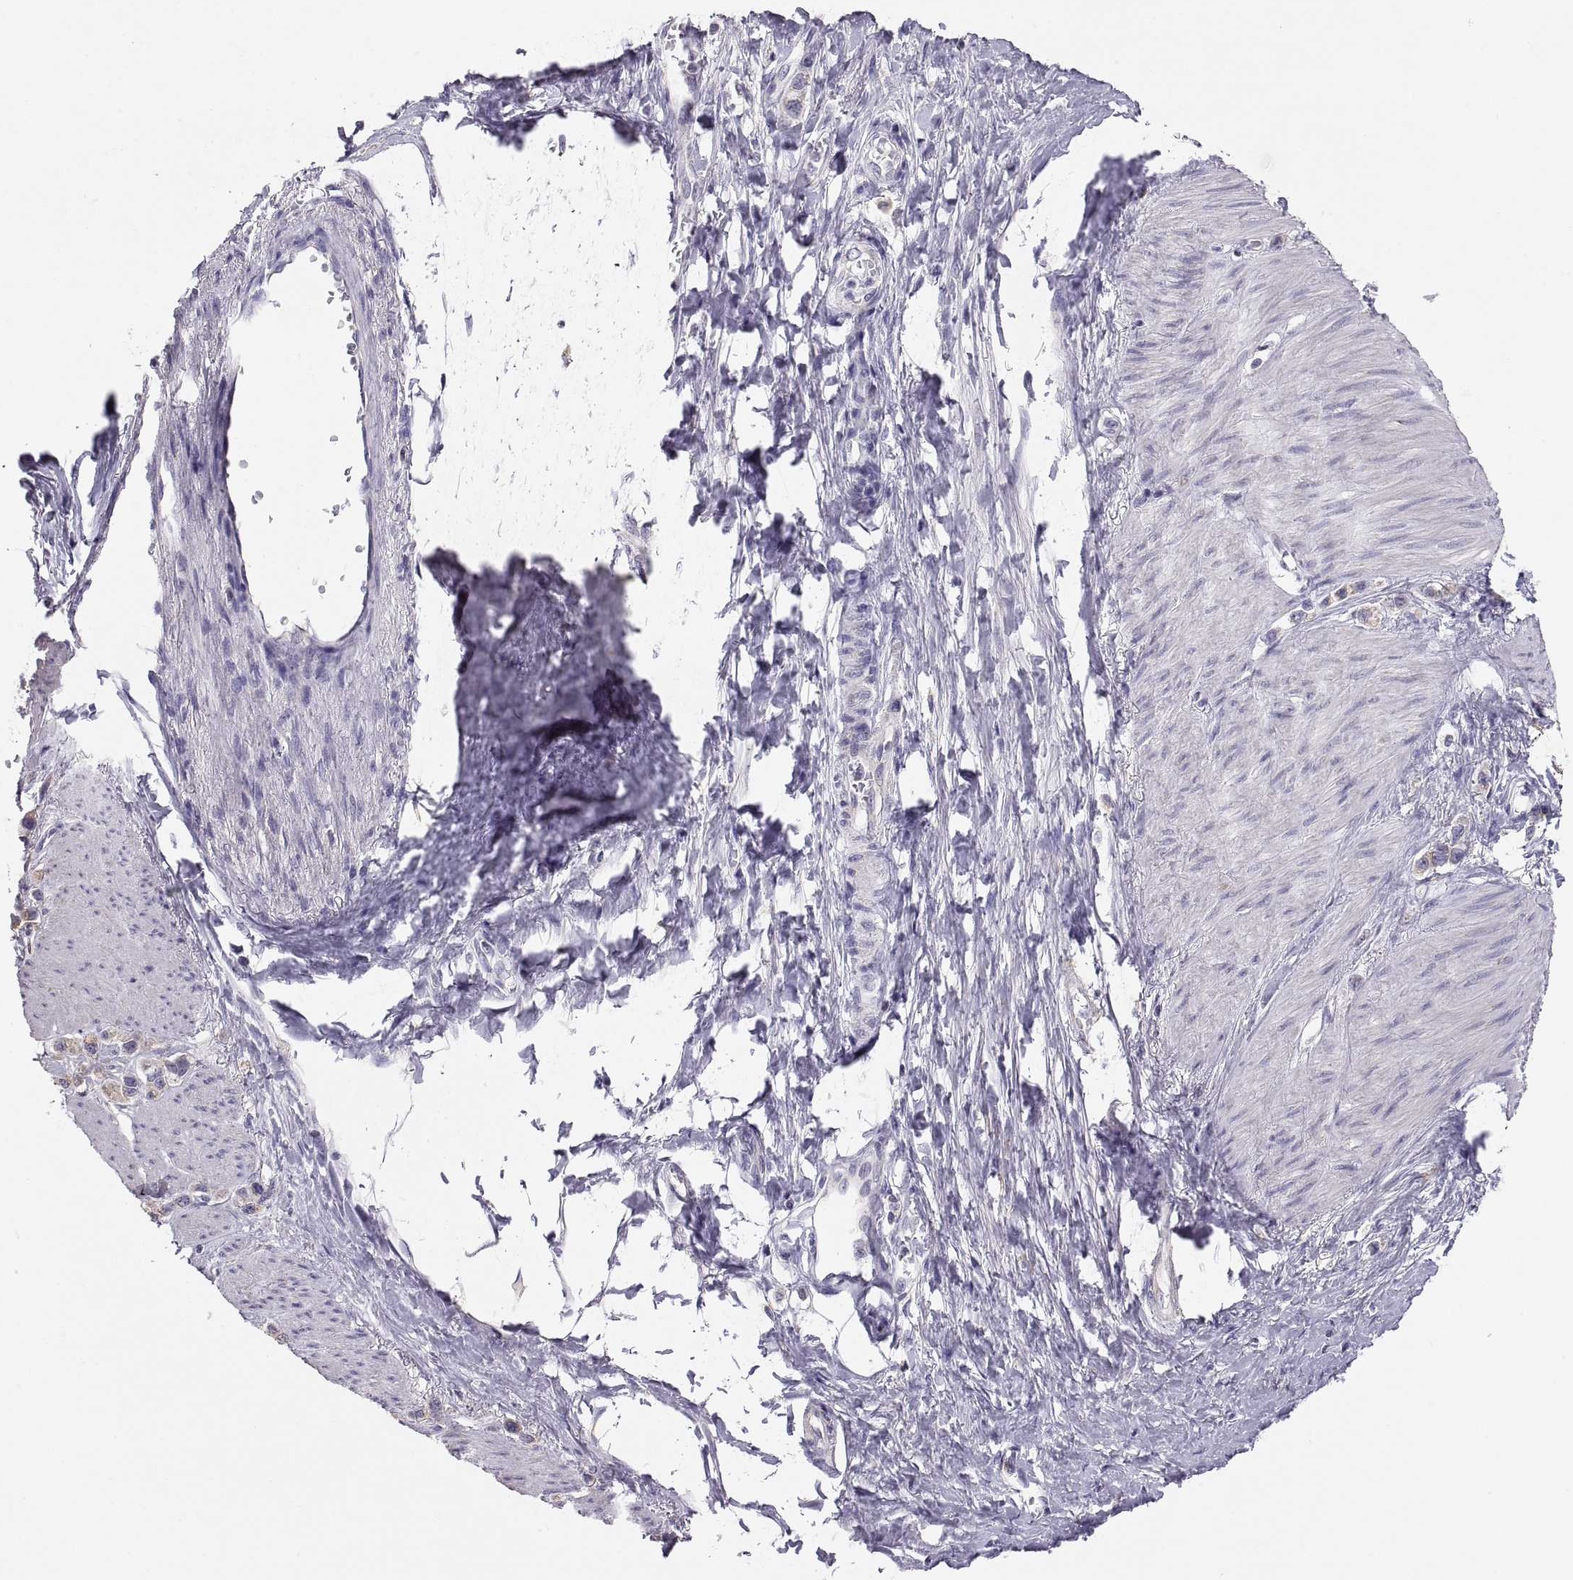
{"staining": {"intensity": "weak", "quantity": "25%-75%", "location": "cytoplasmic/membranous"}, "tissue": "stomach cancer", "cell_type": "Tumor cells", "image_type": "cancer", "snomed": [{"axis": "morphology", "description": "Normal tissue, NOS"}, {"axis": "morphology", "description": "Adenocarcinoma, NOS"}, {"axis": "morphology", "description": "Adenocarcinoma, High grade"}, {"axis": "topography", "description": "Stomach, upper"}, {"axis": "topography", "description": "Stomach"}], "caption": "Weak cytoplasmic/membranous staining is identified in about 25%-75% of tumor cells in stomach cancer.", "gene": "TNNC1", "patient": {"sex": "female", "age": 65}}